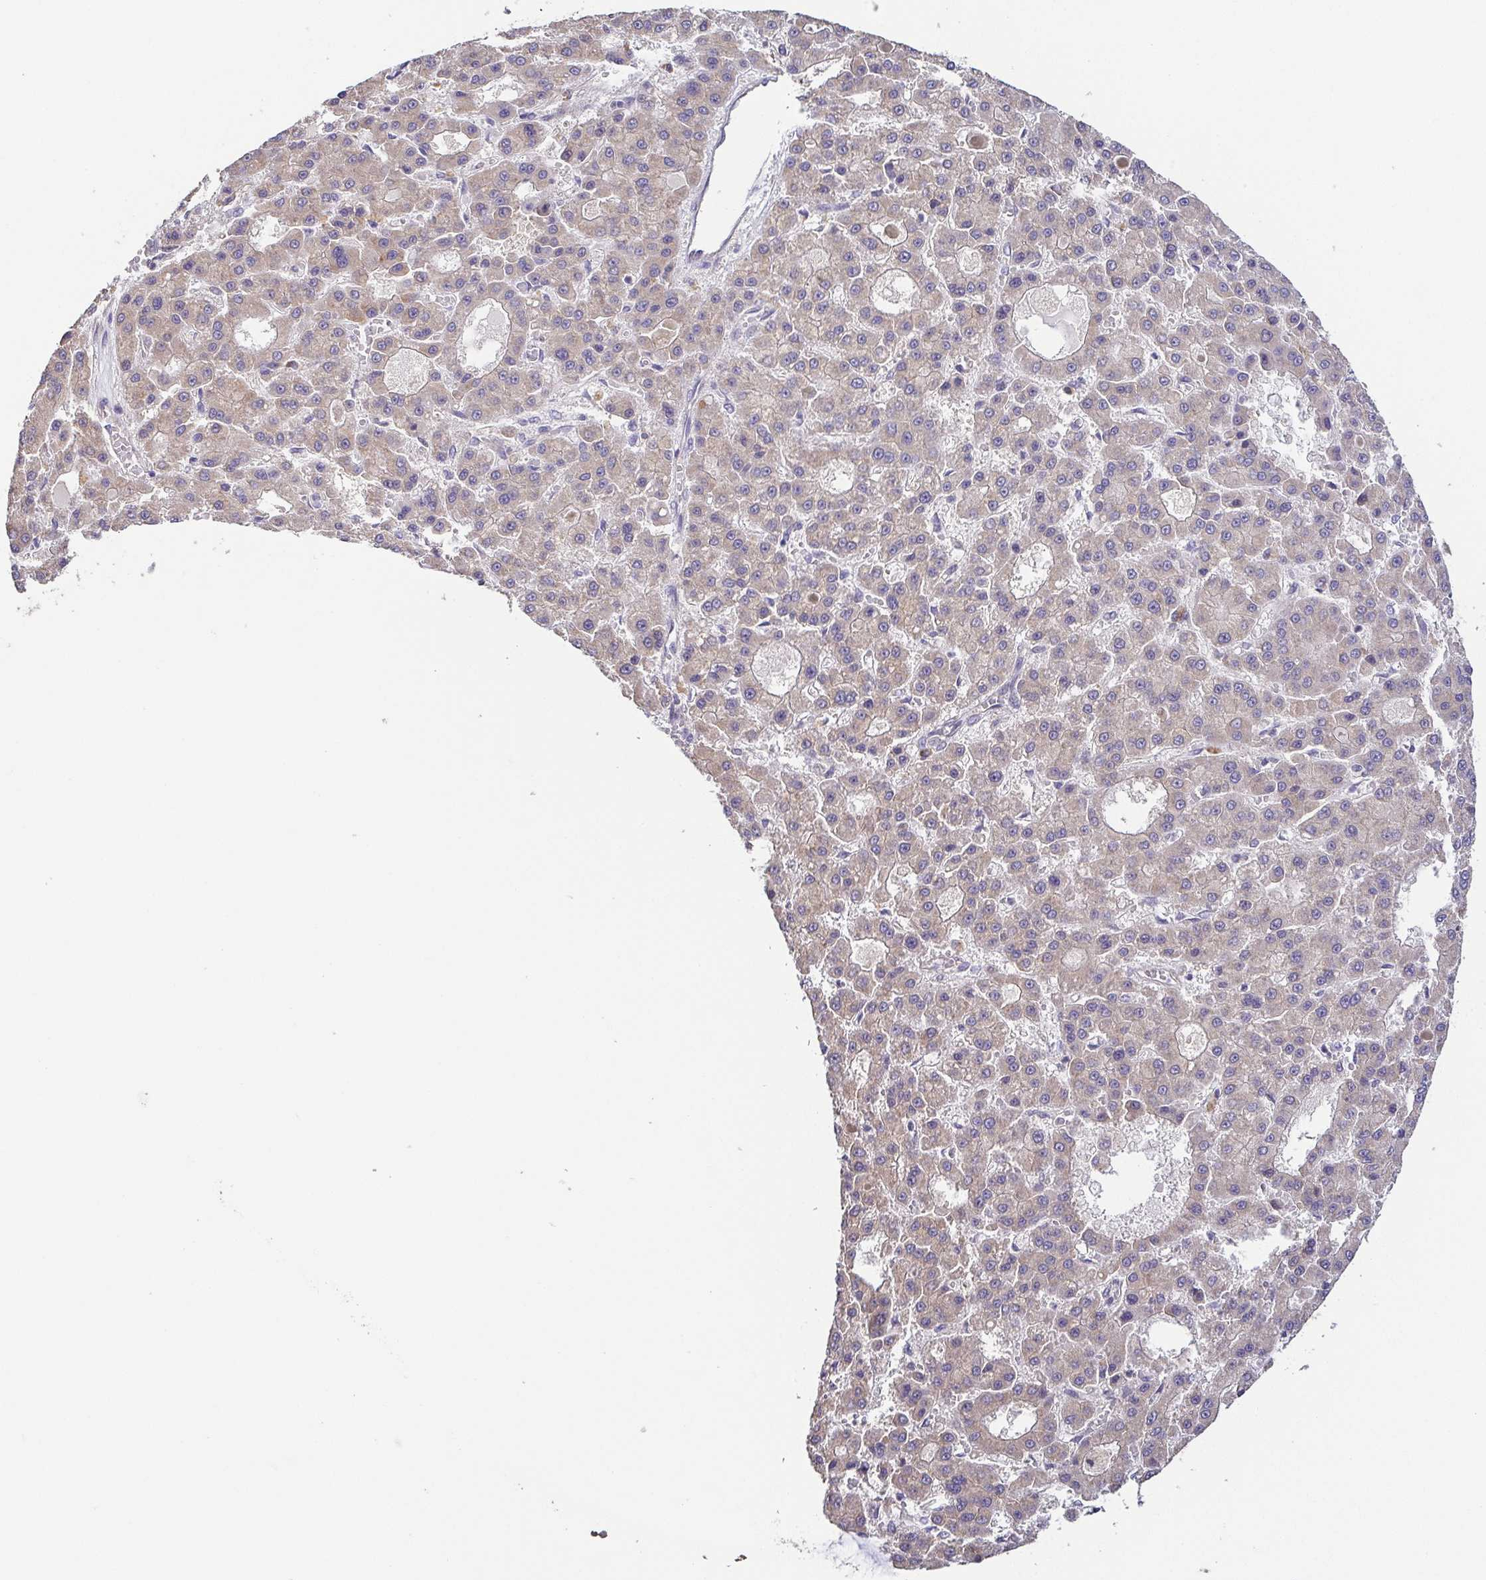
{"staining": {"intensity": "weak", "quantity": "<25%", "location": "cytoplasmic/membranous"}, "tissue": "liver cancer", "cell_type": "Tumor cells", "image_type": "cancer", "snomed": [{"axis": "morphology", "description": "Carcinoma, Hepatocellular, NOS"}, {"axis": "topography", "description": "Liver"}], "caption": "A high-resolution histopathology image shows IHC staining of hepatocellular carcinoma (liver), which exhibits no significant staining in tumor cells.", "gene": "EIF3D", "patient": {"sex": "male", "age": 70}}